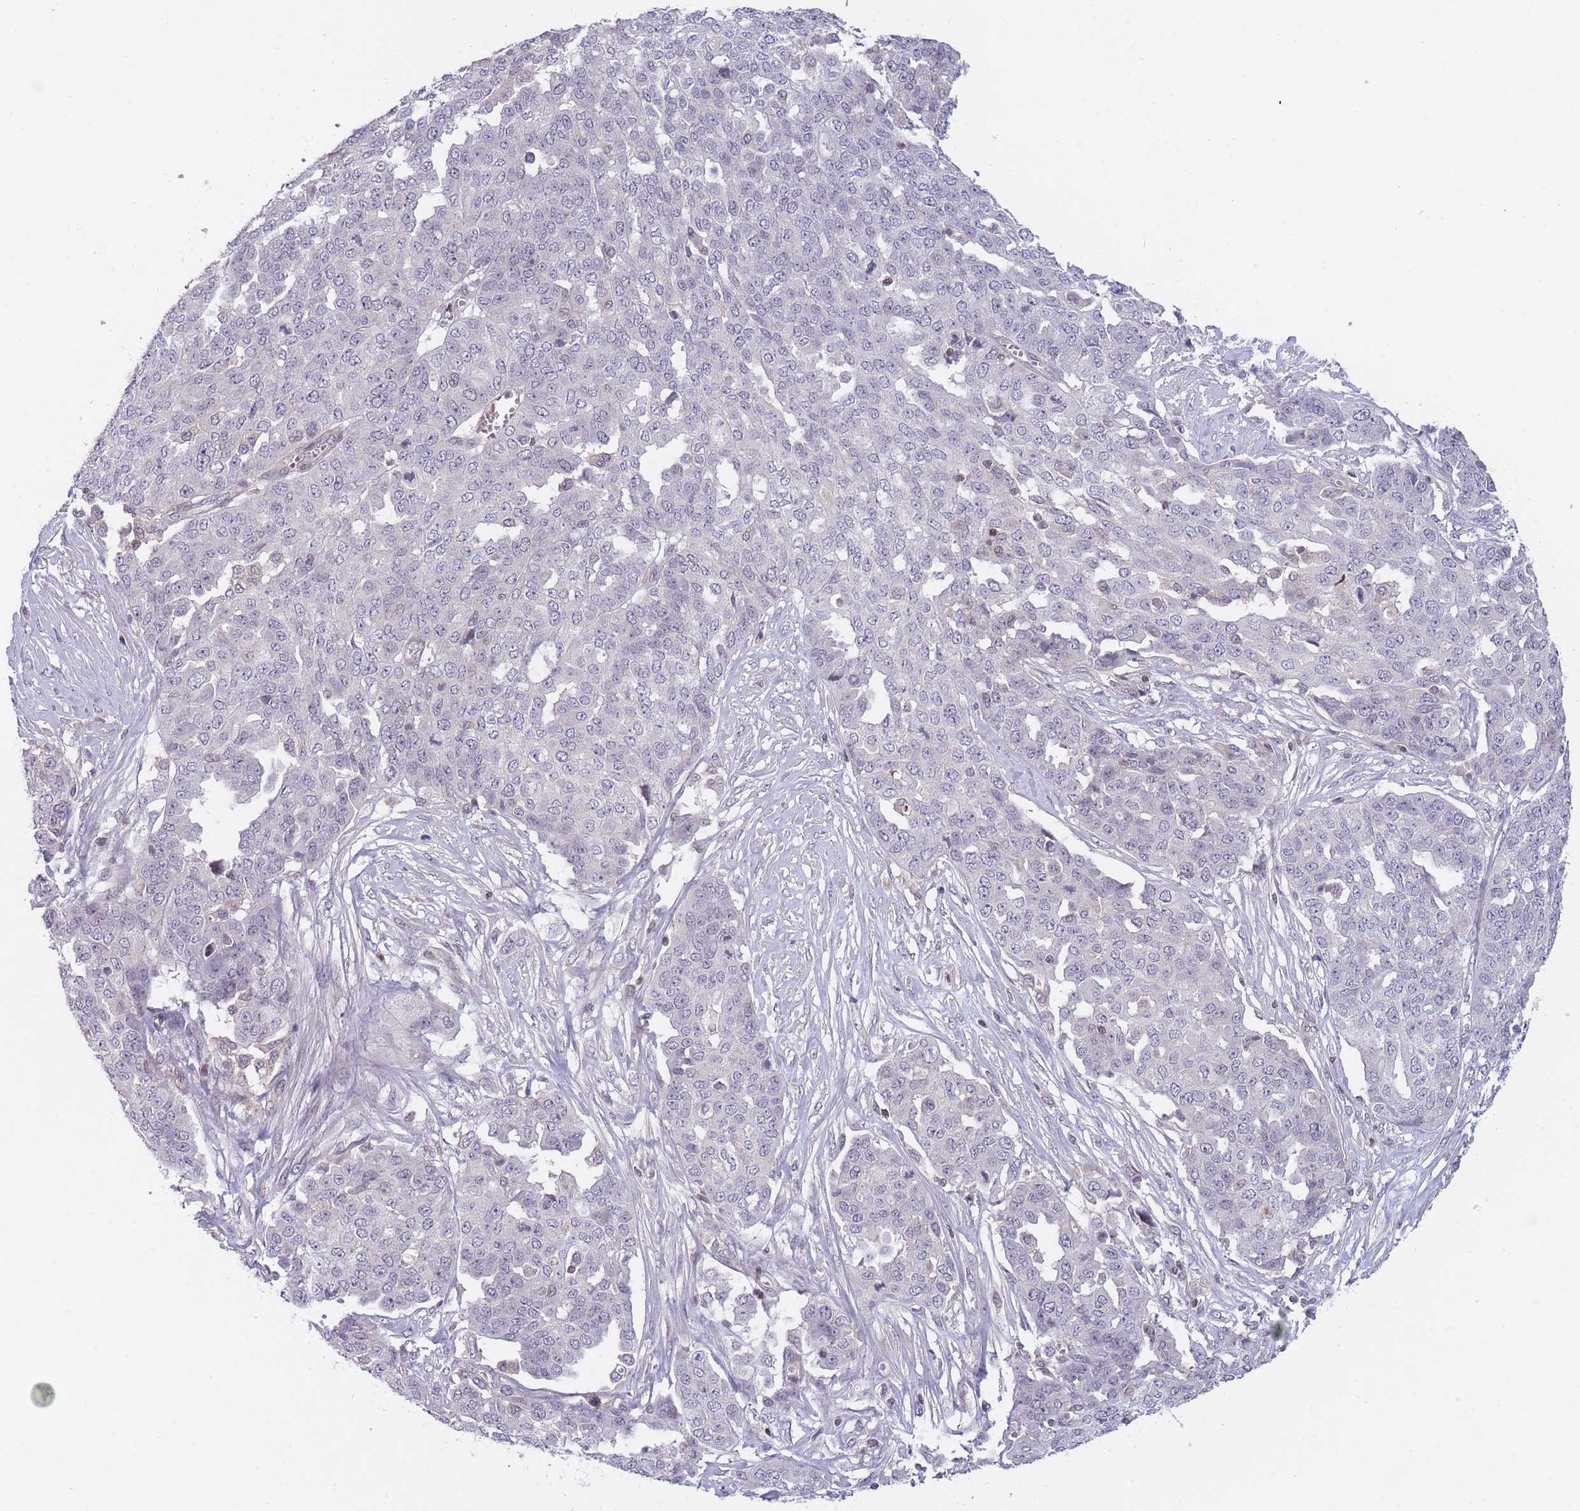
{"staining": {"intensity": "negative", "quantity": "none", "location": "none"}, "tissue": "ovarian cancer", "cell_type": "Tumor cells", "image_type": "cancer", "snomed": [{"axis": "morphology", "description": "Cystadenocarcinoma, serous, NOS"}, {"axis": "topography", "description": "Soft tissue"}, {"axis": "topography", "description": "Ovary"}], "caption": "High power microscopy micrograph of an immunohistochemistry histopathology image of ovarian serous cystadenocarcinoma, revealing no significant expression in tumor cells.", "gene": "SLC35F5", "patient": {"sex": "female", "age": 57}}